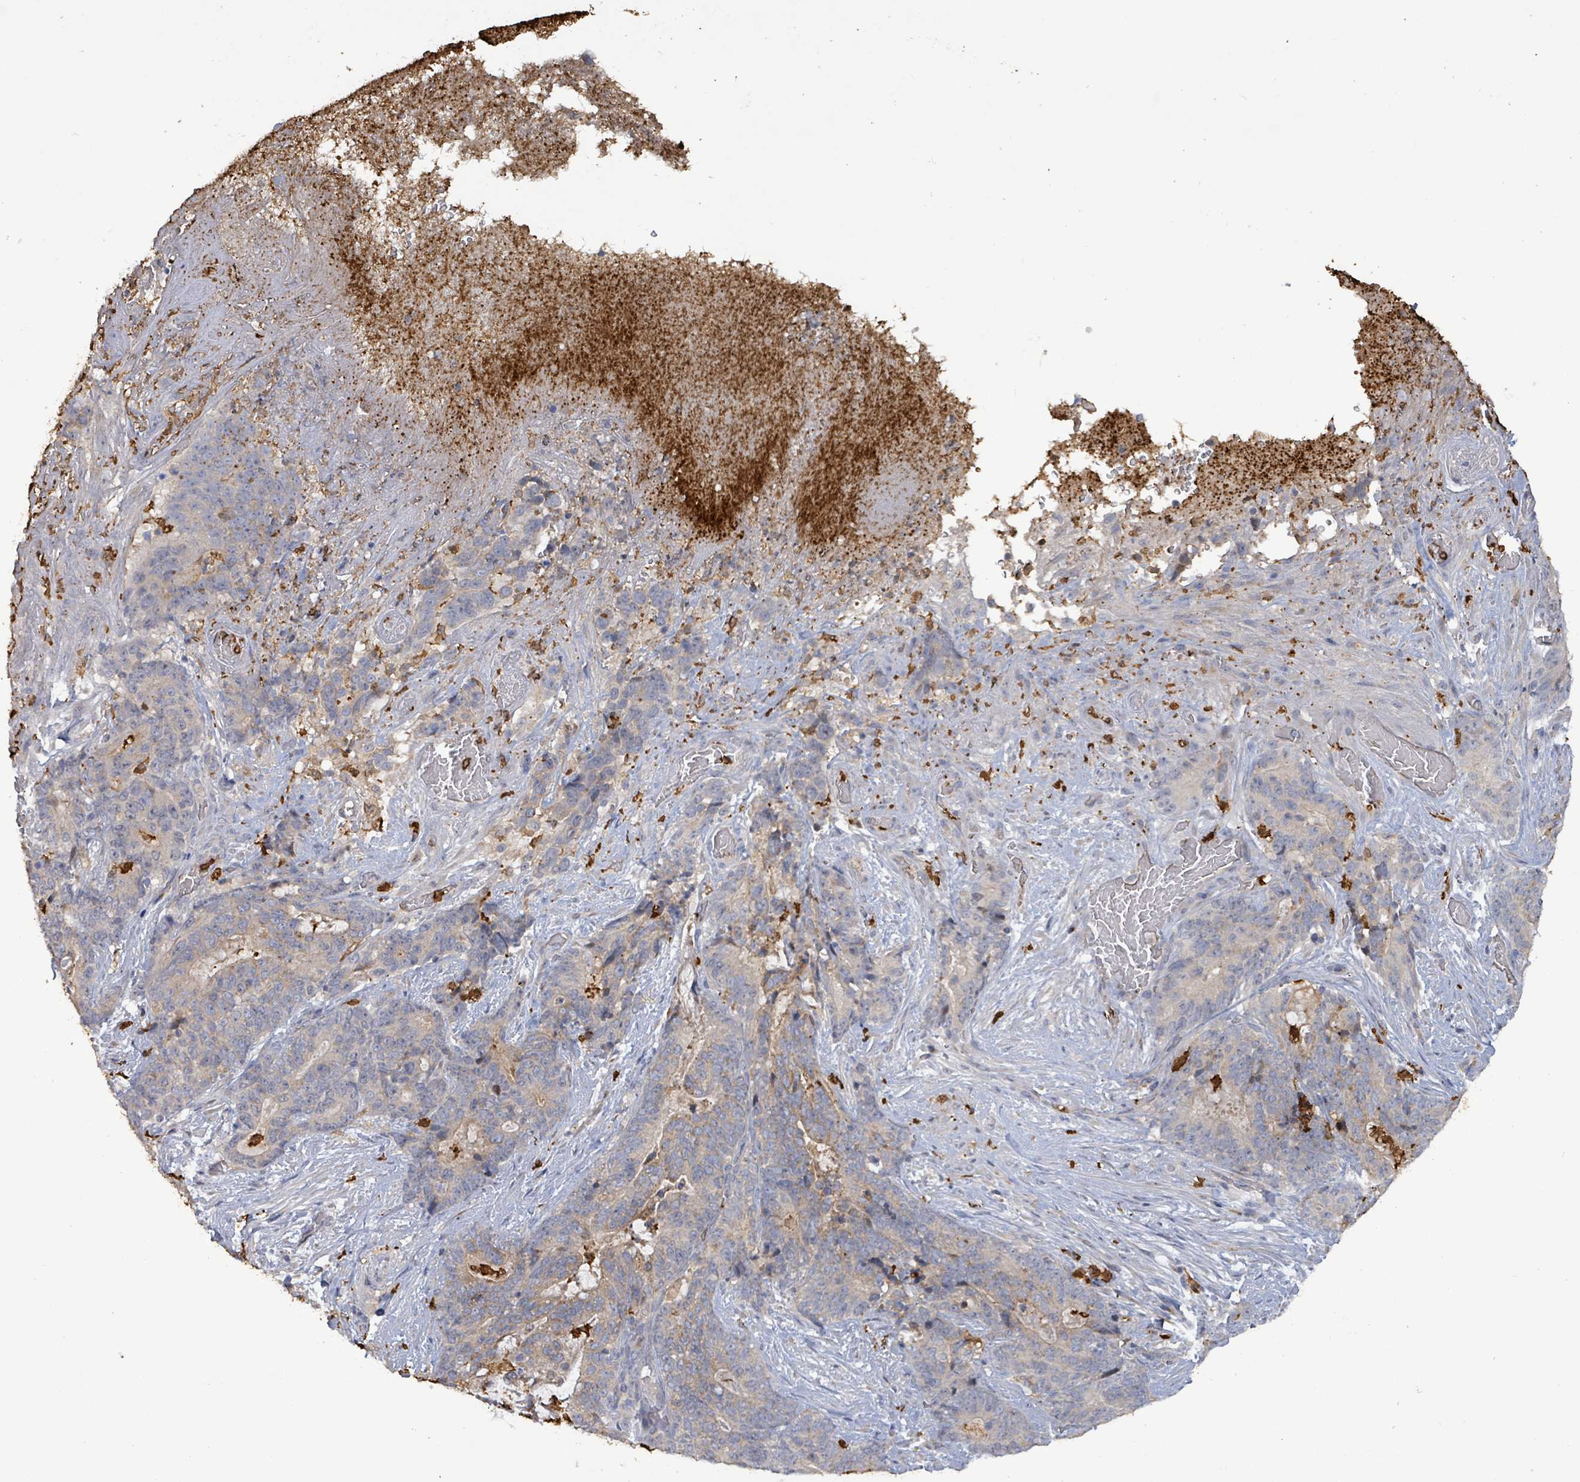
{"staining": {"intensity": "weak", "quantity": "<25%", "location": "cytoplasmic/membranous"}, "tissue": "stomach cancer", "cell_type": "Tumor cells", "image_type": "cancer", "snomed": [{"axis": "morphology", "description": "Normal tissue, NOS"}, {"axis": "morphology", "description": "Adenocarcinoma, NOS"}, {"axis": "topography", "description": "Stomach"}], "caption": "IHC micrograph of neoplastic tissue: adenocarcinoma (stomach) stained with DAB (3,3'-diaminobenzidine) exhibits no significant protein expression in tumor cells.", "gene": "FAM210A", "patient": {"sex": "female", "age": 64}}